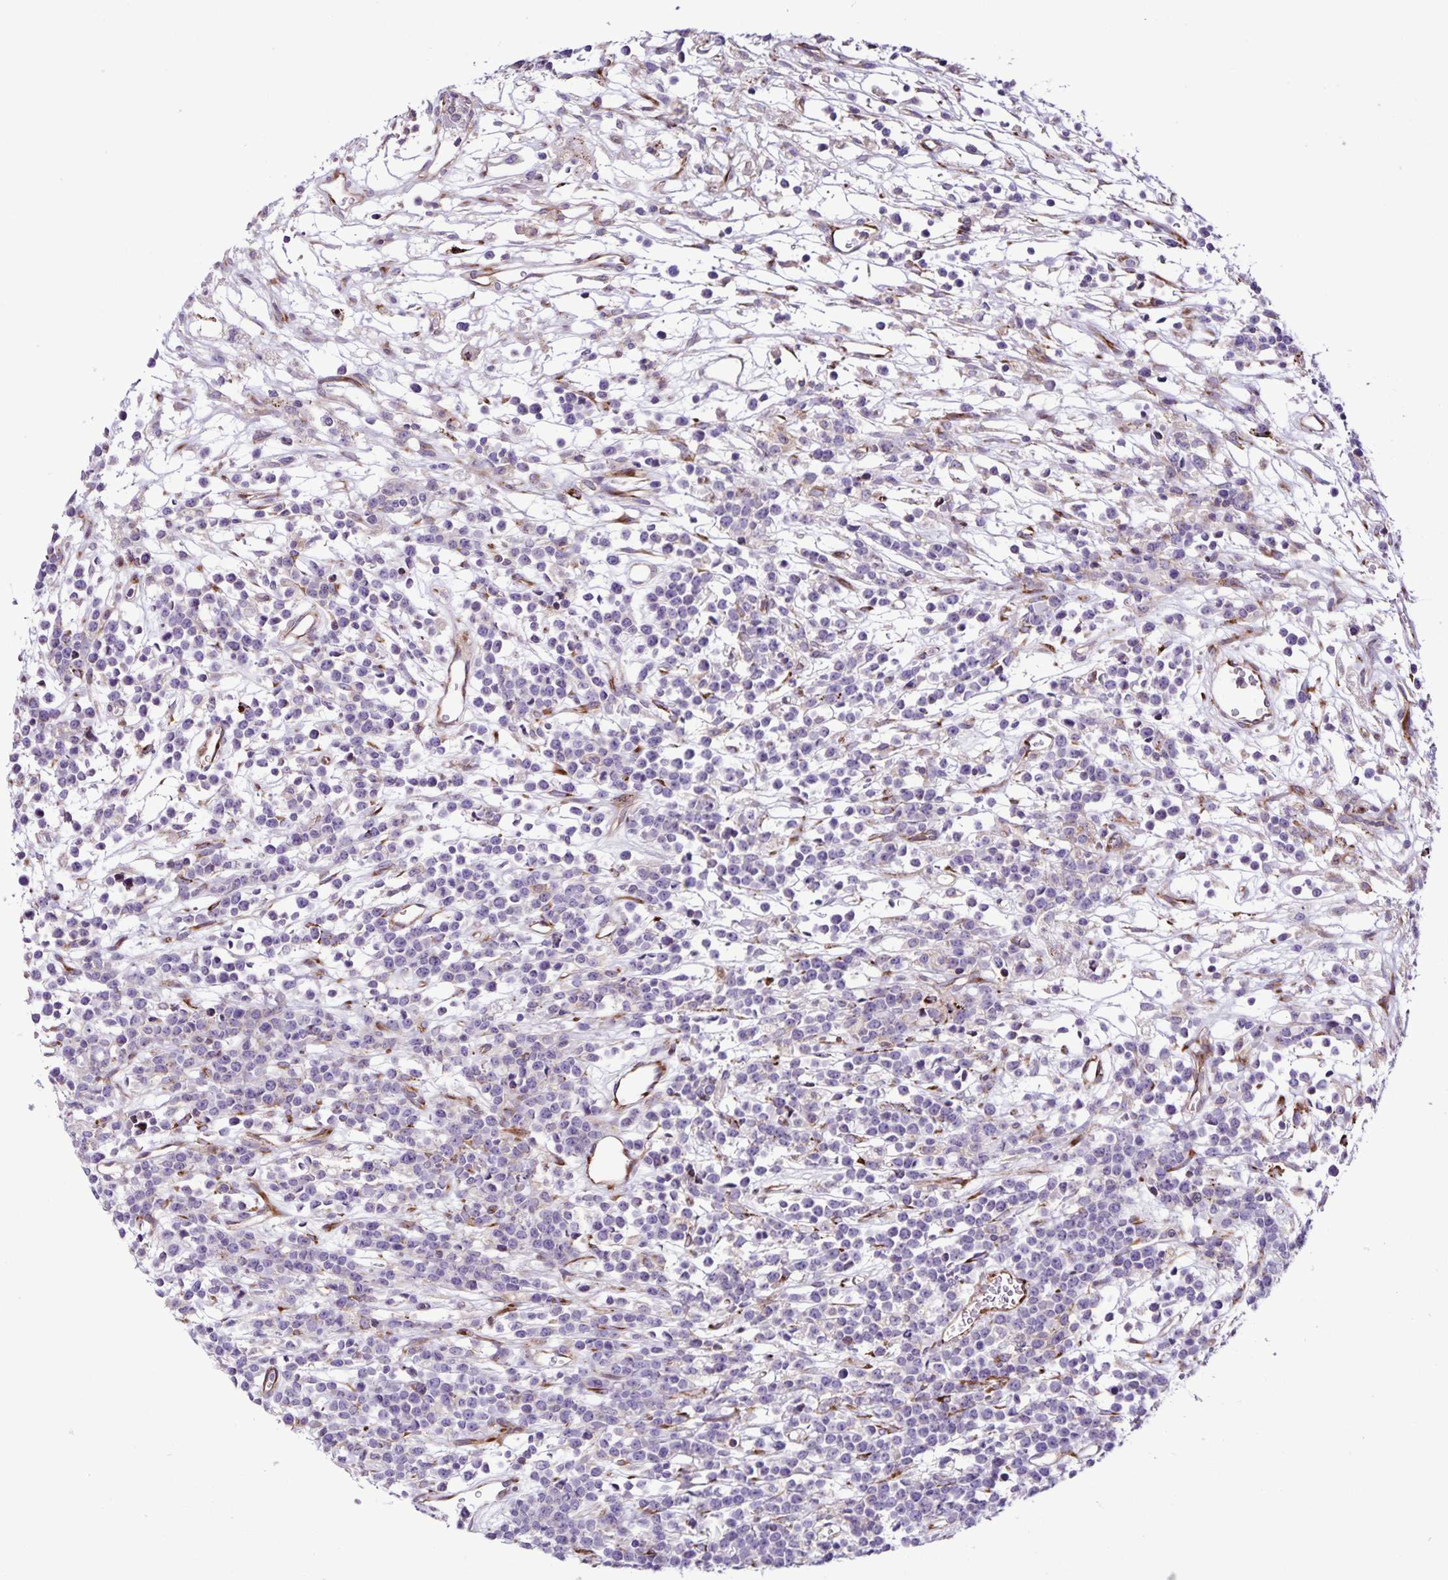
{"staining": {"intensity": "negative", "quantity": "none", "location": "none"}, "tissue": "lymphoma", "cell_type": "Tumor cells", "image_type": "cancer", "snomed": [{"axis": "morphology", "description": "Malignant lymphoma, non-Hodgkin's type, High grade"}, {"axis": "topography", "description": "Ovary"}], "caption": "Image shows no significant protein expression in tumor cells of high-grade malignant lymphoma, non-Hodgkin's type. Brightfield microscopy of IHC stained with DAB (3,3'-diaminobenzidine) (brown) and hematoxylin (blue), captured at high magnification.", "gene": "OSBPL5", "patient": {"sex": "female", "age": 56}}